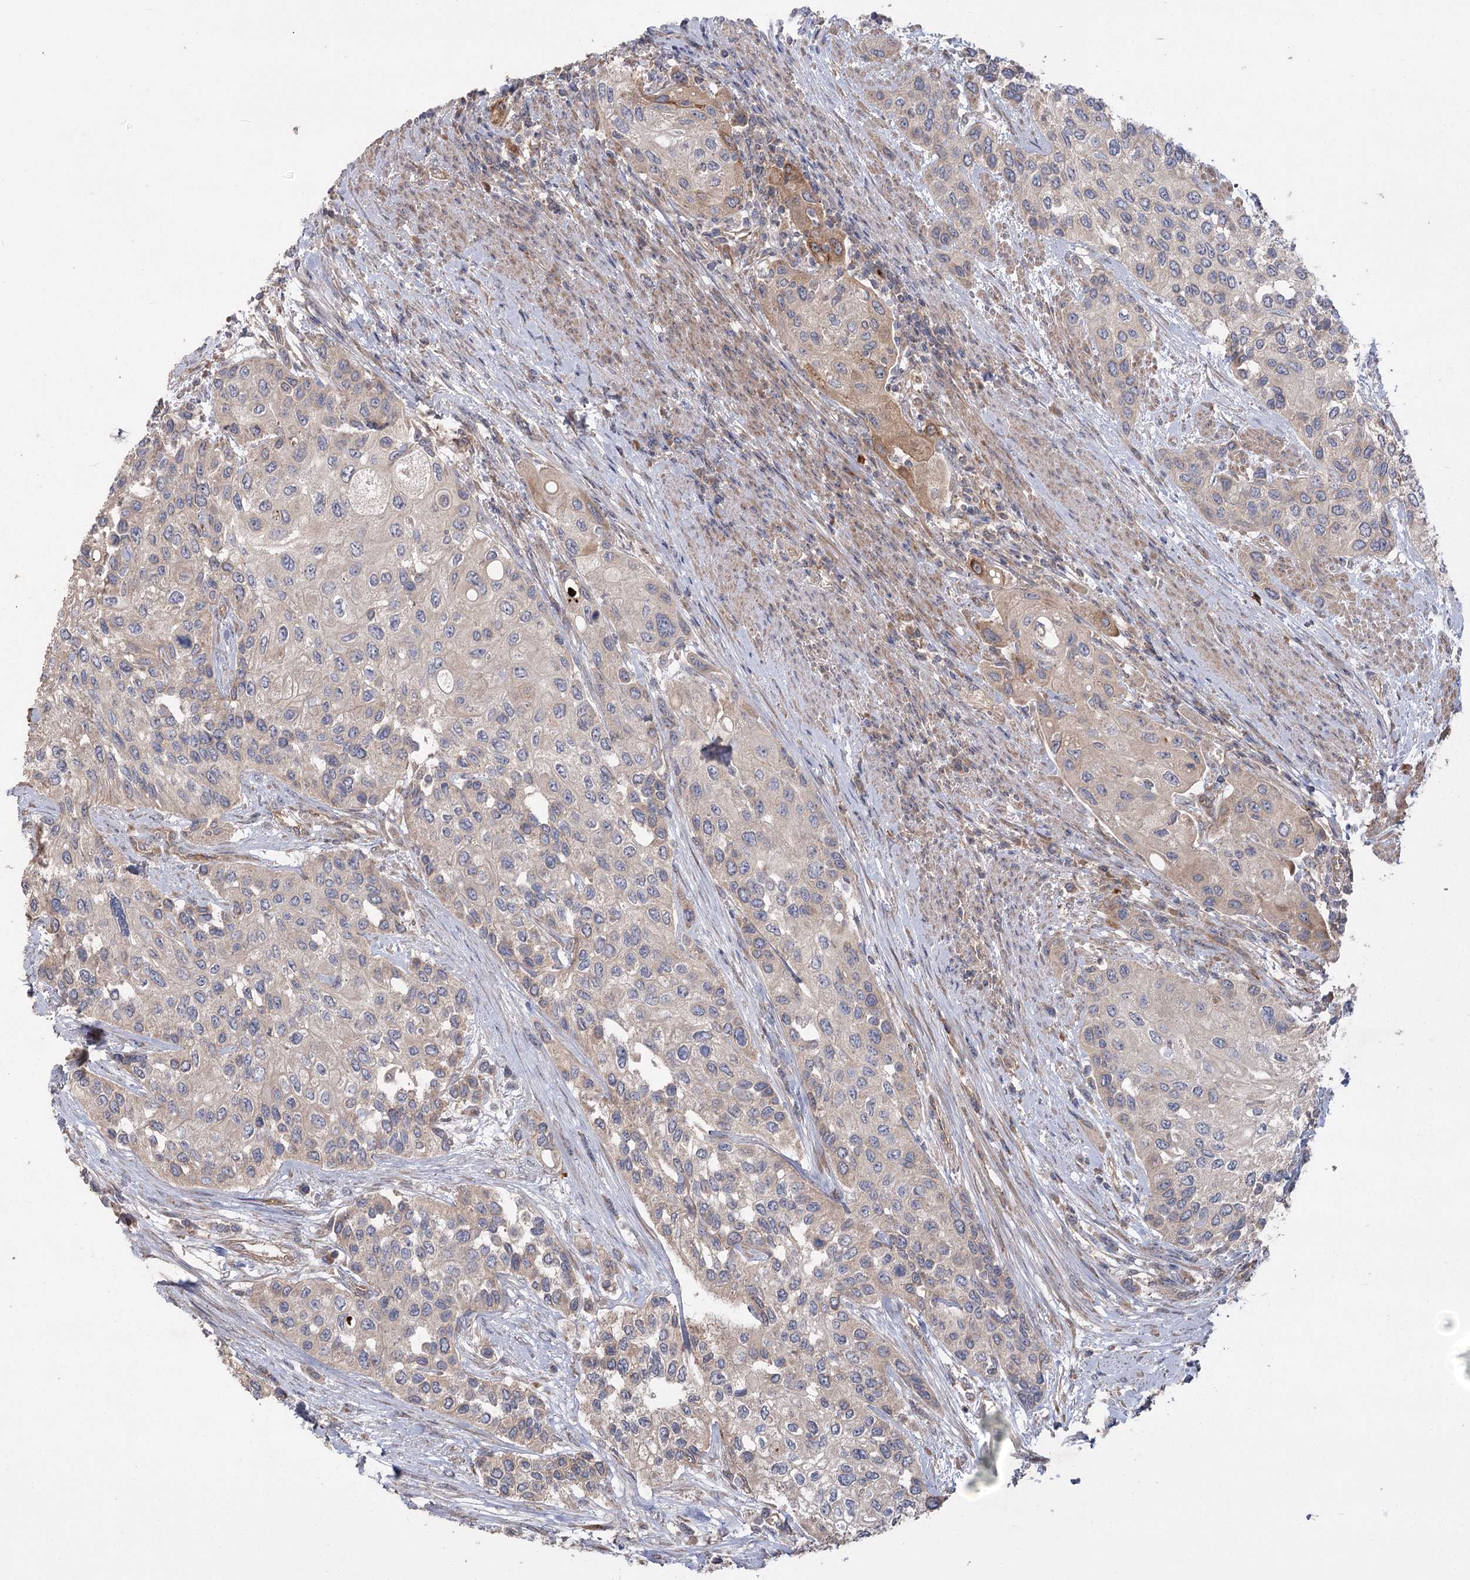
{"staining": {"intensity": "weak", "quantity": "<25%", "location": "cytoplasmic/membranous"}, "tissue": "urothelial cancer", "cell_type": "Tumor cells", "image_type": "cancer", "snomed": [{"axis": "morphology", "description": "Normal tissue, NOS"}, {"axis": "morphology", "description": "Urothelial carcinoma, High grade"}, {"axis": "topography", "description": "Vascular tissue"}, {"axis": "topography", "description": "Urinary bladder"}], "caption": "An image of human high-grade urothelial carcinoma is negative for staining in tumor cells.", "gene": "RIN2", "patient": {"sex": "female", "age": 56}}